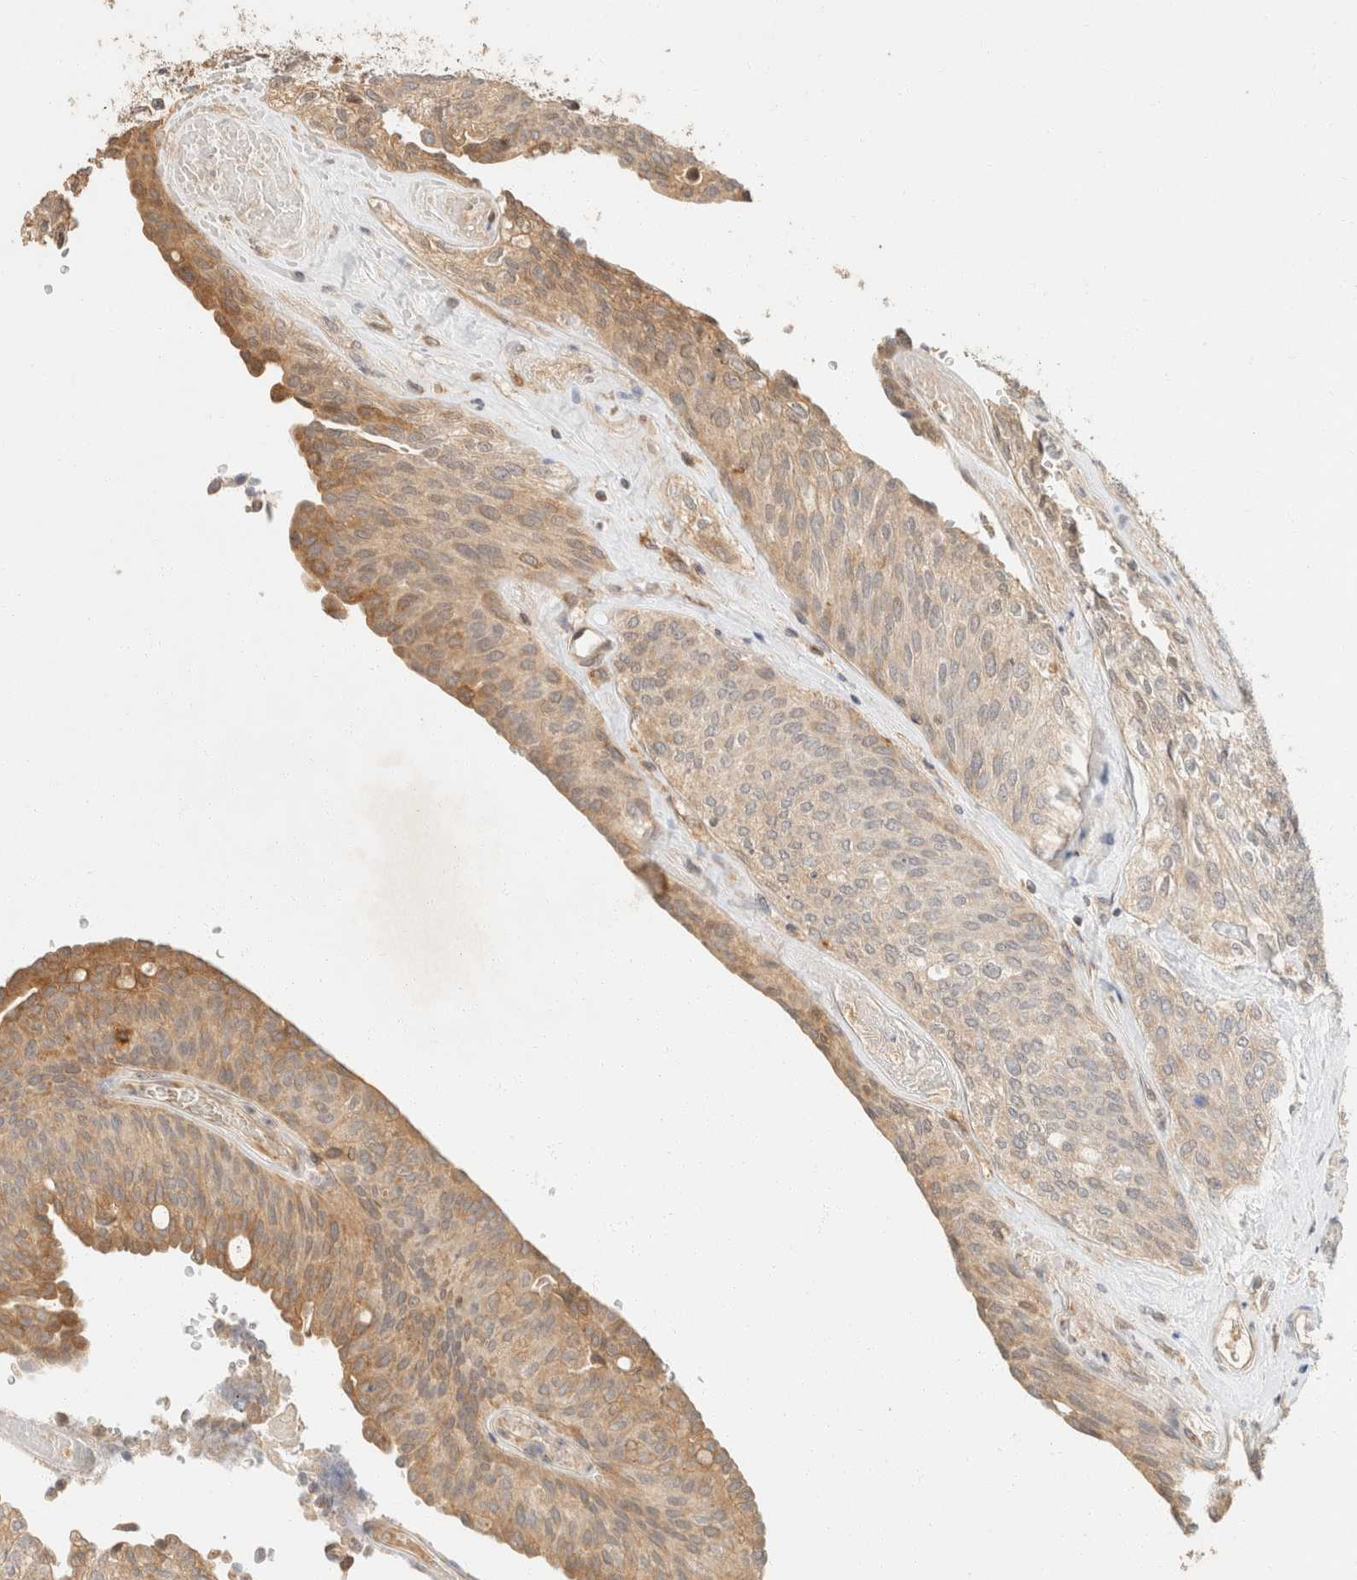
{"staining": {"intensity": "moderate", "quantity": "<25%", "location": "cytoplasmic/membranous"}, "tissue": "urothelial cancer", "cell_type": "Tumor cells", "image_type": "cancer", "snomed": [{"axis": "morphology", "description": "Urothelial carcinoma, Low grade"}, {"axis": "topography", "description": "Urinary bladder"}], "caption": "Approximately <25% of tumor cells in urothelial carcinoma (low-grade) display moderate cytoplasmic/membranous protein expression as visualized by brown immunohistochemical staining.", "gene": "TACC1", "patient": {"sex": "female", "age": 79}}